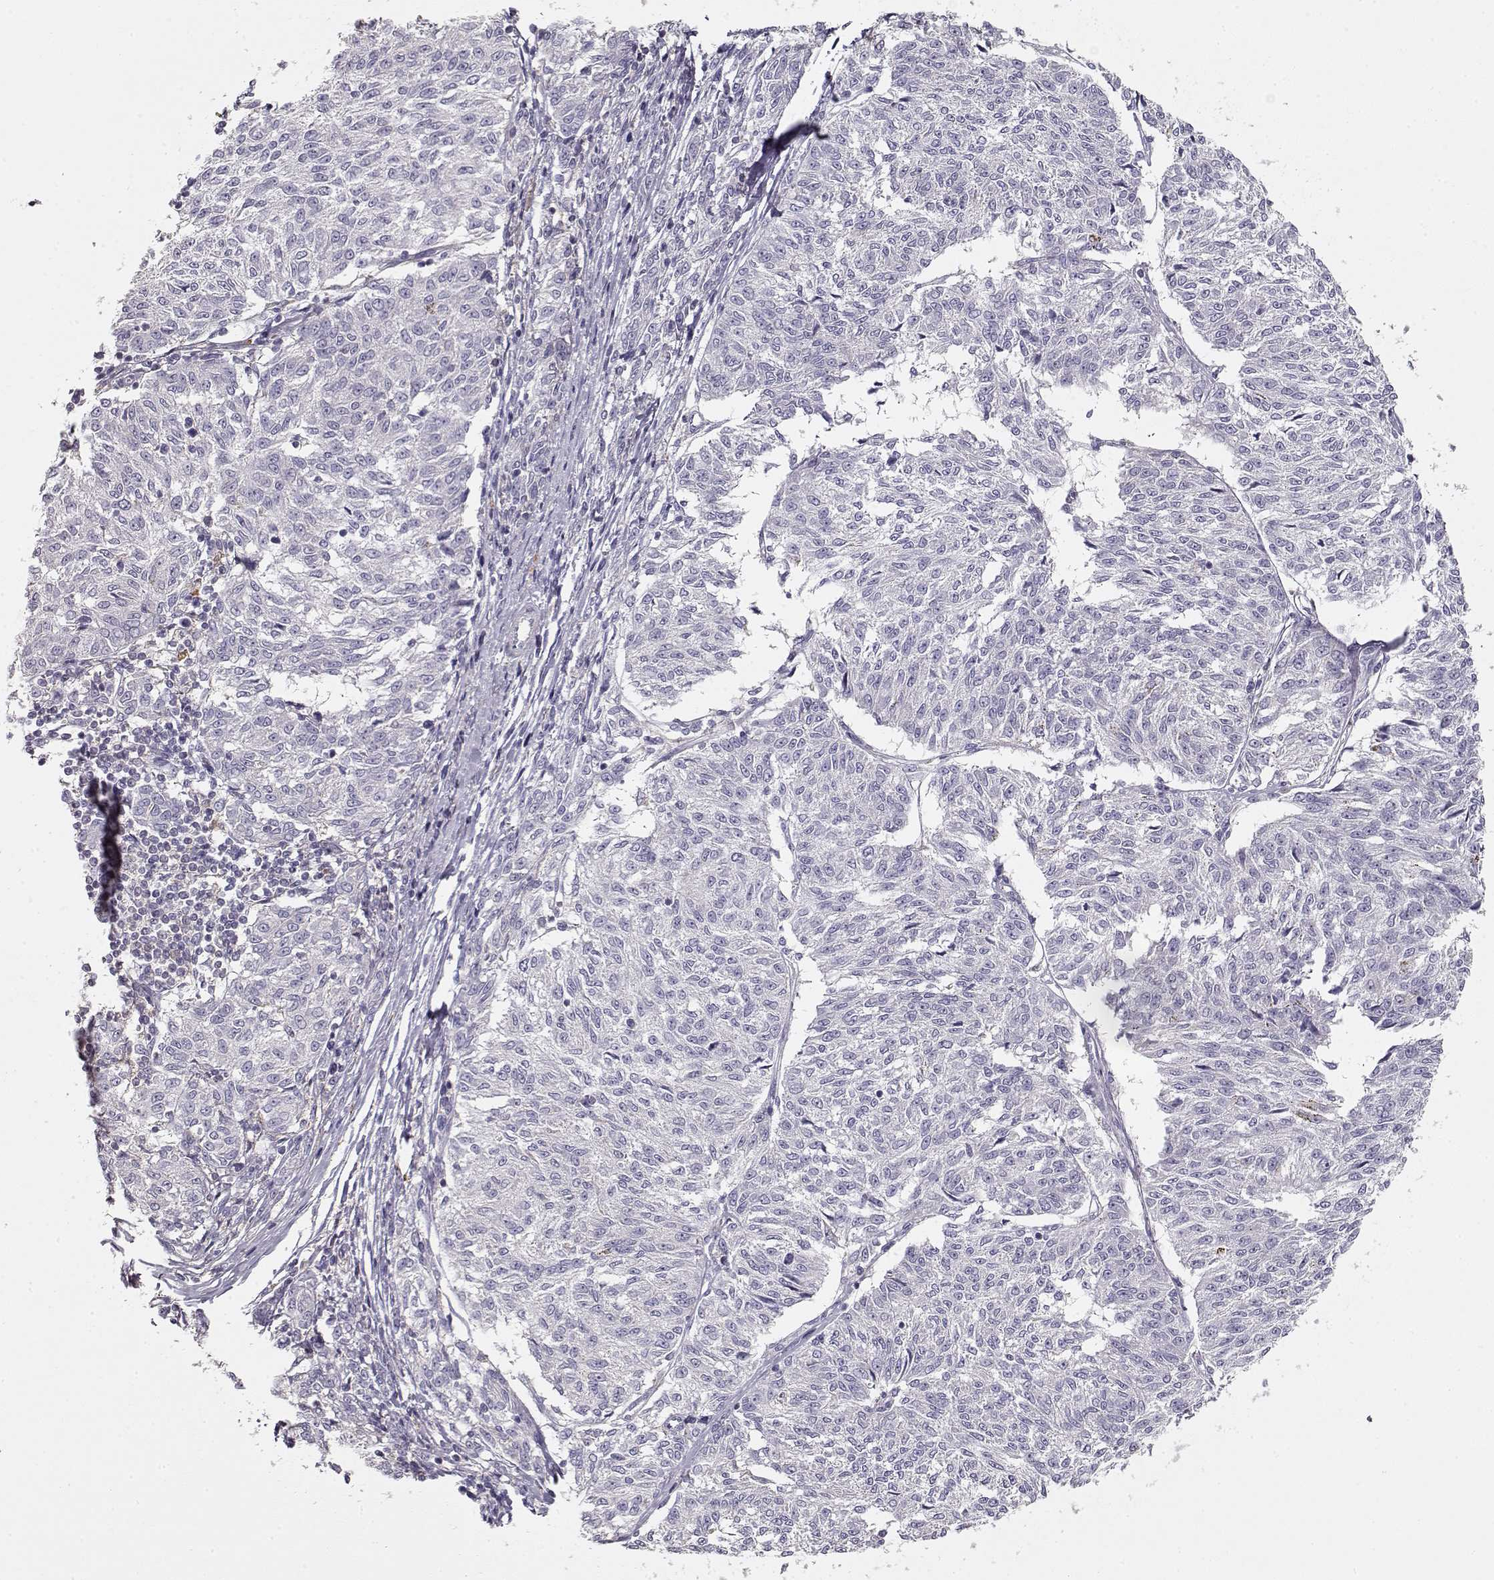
{"staining": {"intensity": "negative", "quantity": "none", "location": "none"}, "tissue": "melanoma", "cell_type": "Tumor cells", "image_type": "cancer", "snomed": [{"axis": "morphology", "description": "Malignant melanoma, NOS"}, {"axis": "topography", "description": "Skin"}], "caption": "Tumor cells show no significant protein staining in malignant melanoma.", "gene": "VAV1", "patient": {"sex": "female", "age": 72}}